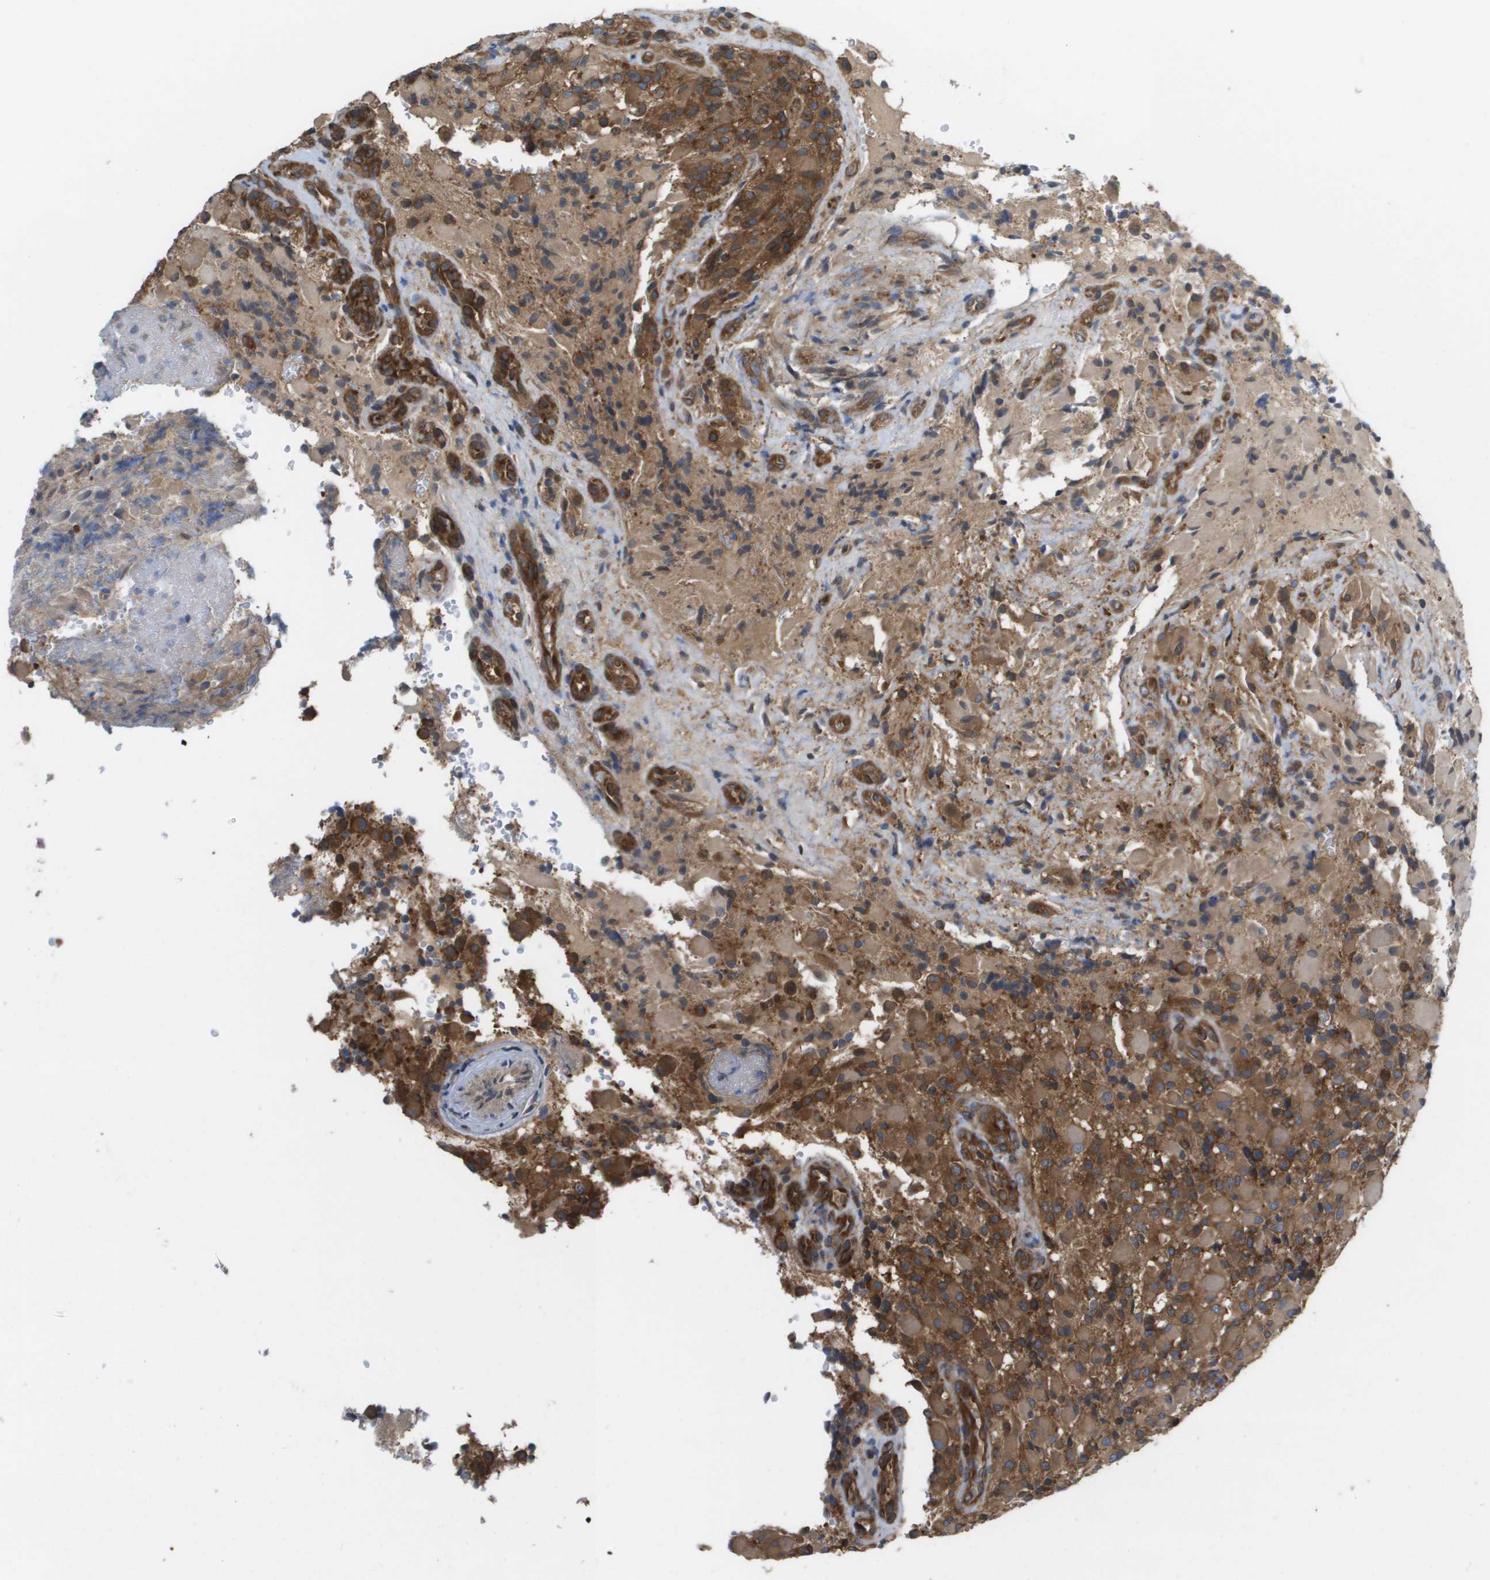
{"staining": {"intensity": "strong", "quantity": ">75%", "location": "cytoplasmic/membranous"}, "tissue": "glioma", "cell_type": "Tumor cells", "image_type": "cancer", "snomed": [{"axis": "morphology", "description": "Glioma, malignant, High grade"}, {"axis": "topography", "description": "Brain"}], "caption": "Glioma stained for a protein exhibits strong cytoplasmic/membranous positivity in tumor cells.", "gene": "EIF4G2", "patient": {"sex": "male", "age": 71}}